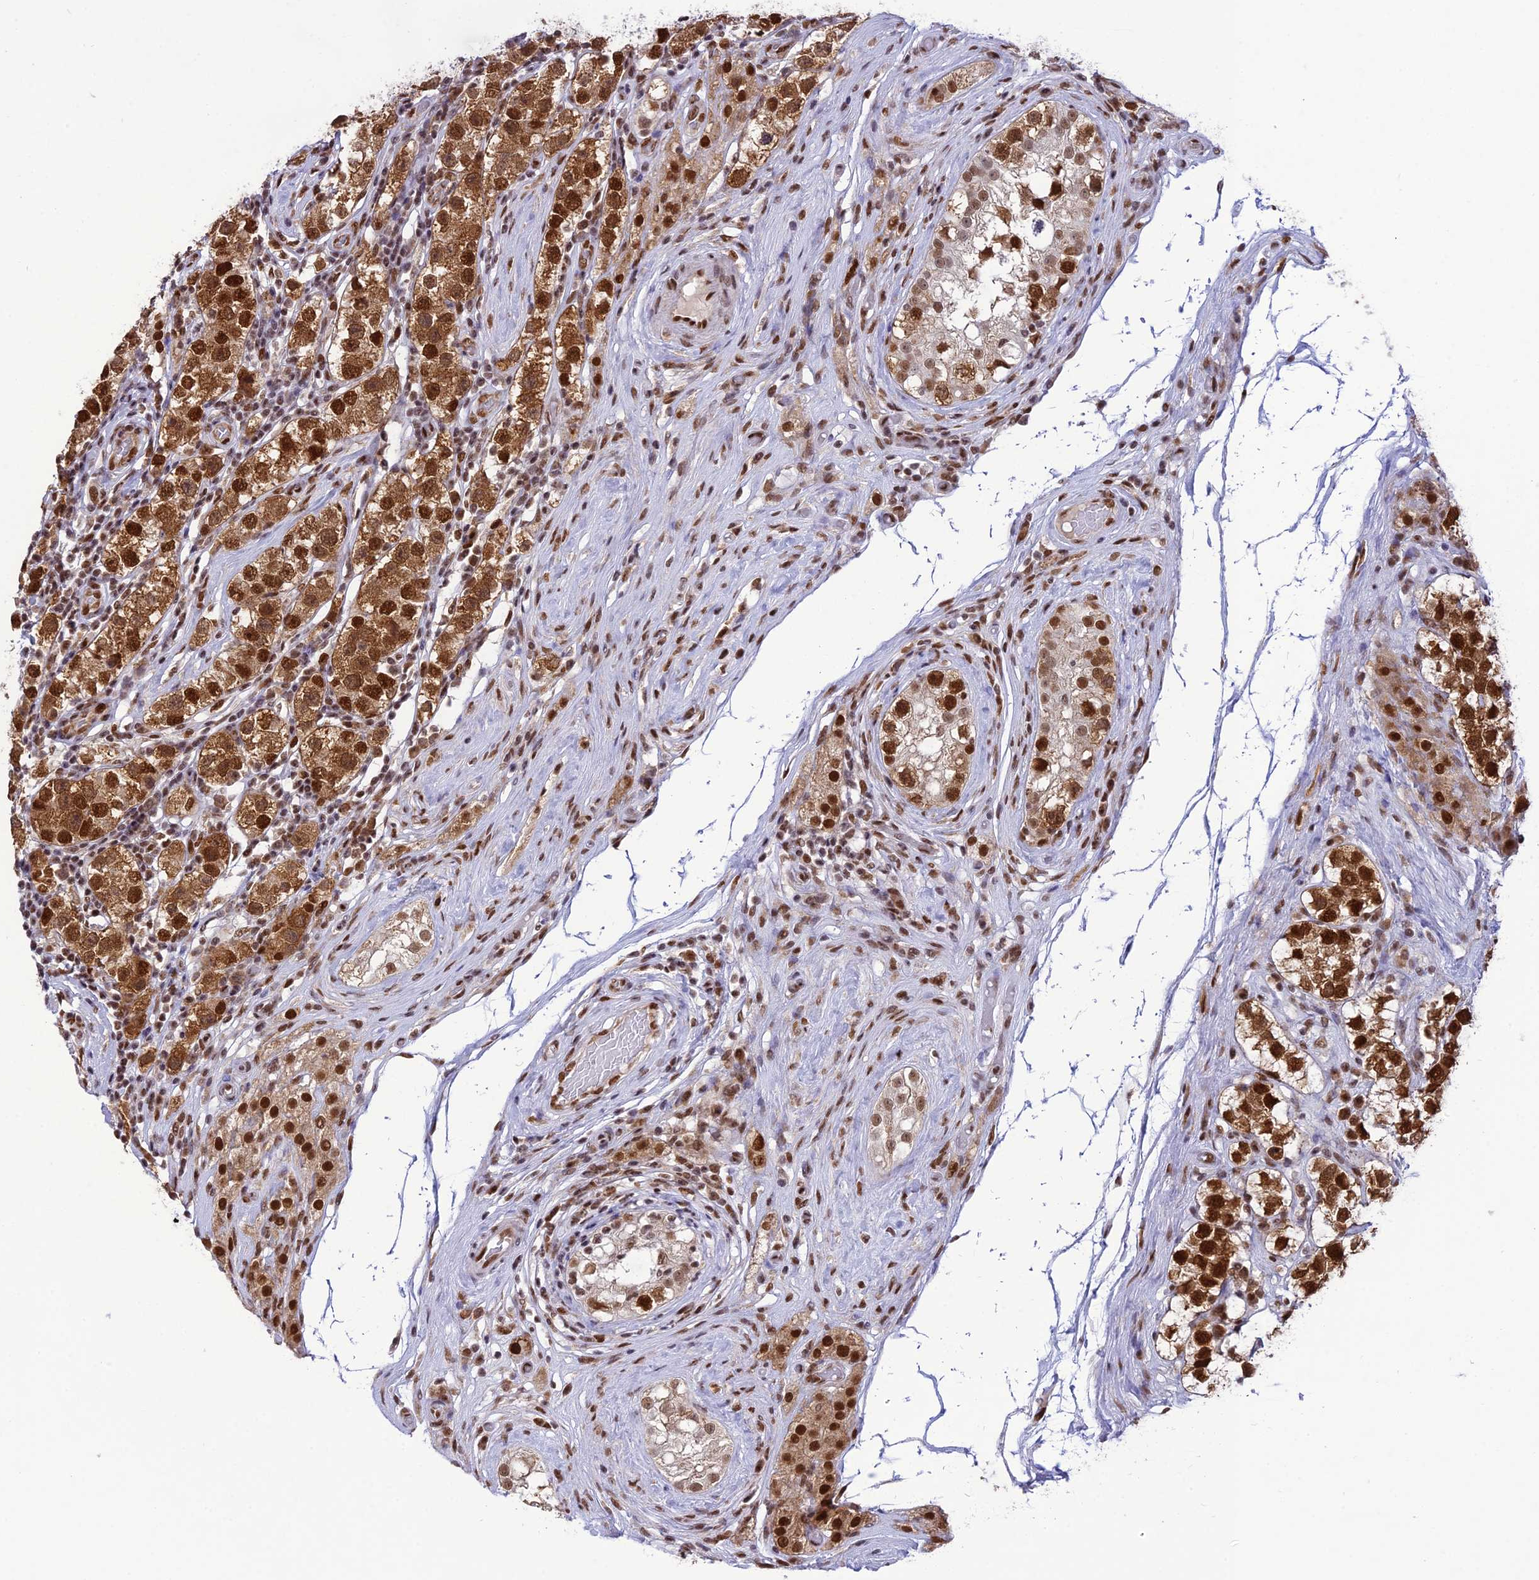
{"staining": {"intensity": "strong", "quantity": ">75%", "location": "cytoplasmic/membranous,nuclear"}, "tissue": "testis cancer", "cell_type": "Tumor cells", "image_type": "cancer", "snomed": [{"axis": "morphology", "description": "Seminoma, NOS"}, {"axis": "topography", "description": "Testis"}], "caption": "A micrograph of testis cancer stained for a protein demonstrates strong cytoplasmic/membranous and nuclear brown staining in tumor cells.", "gene": "DDX1", "patient": {"sex": "male", "age": 34}}